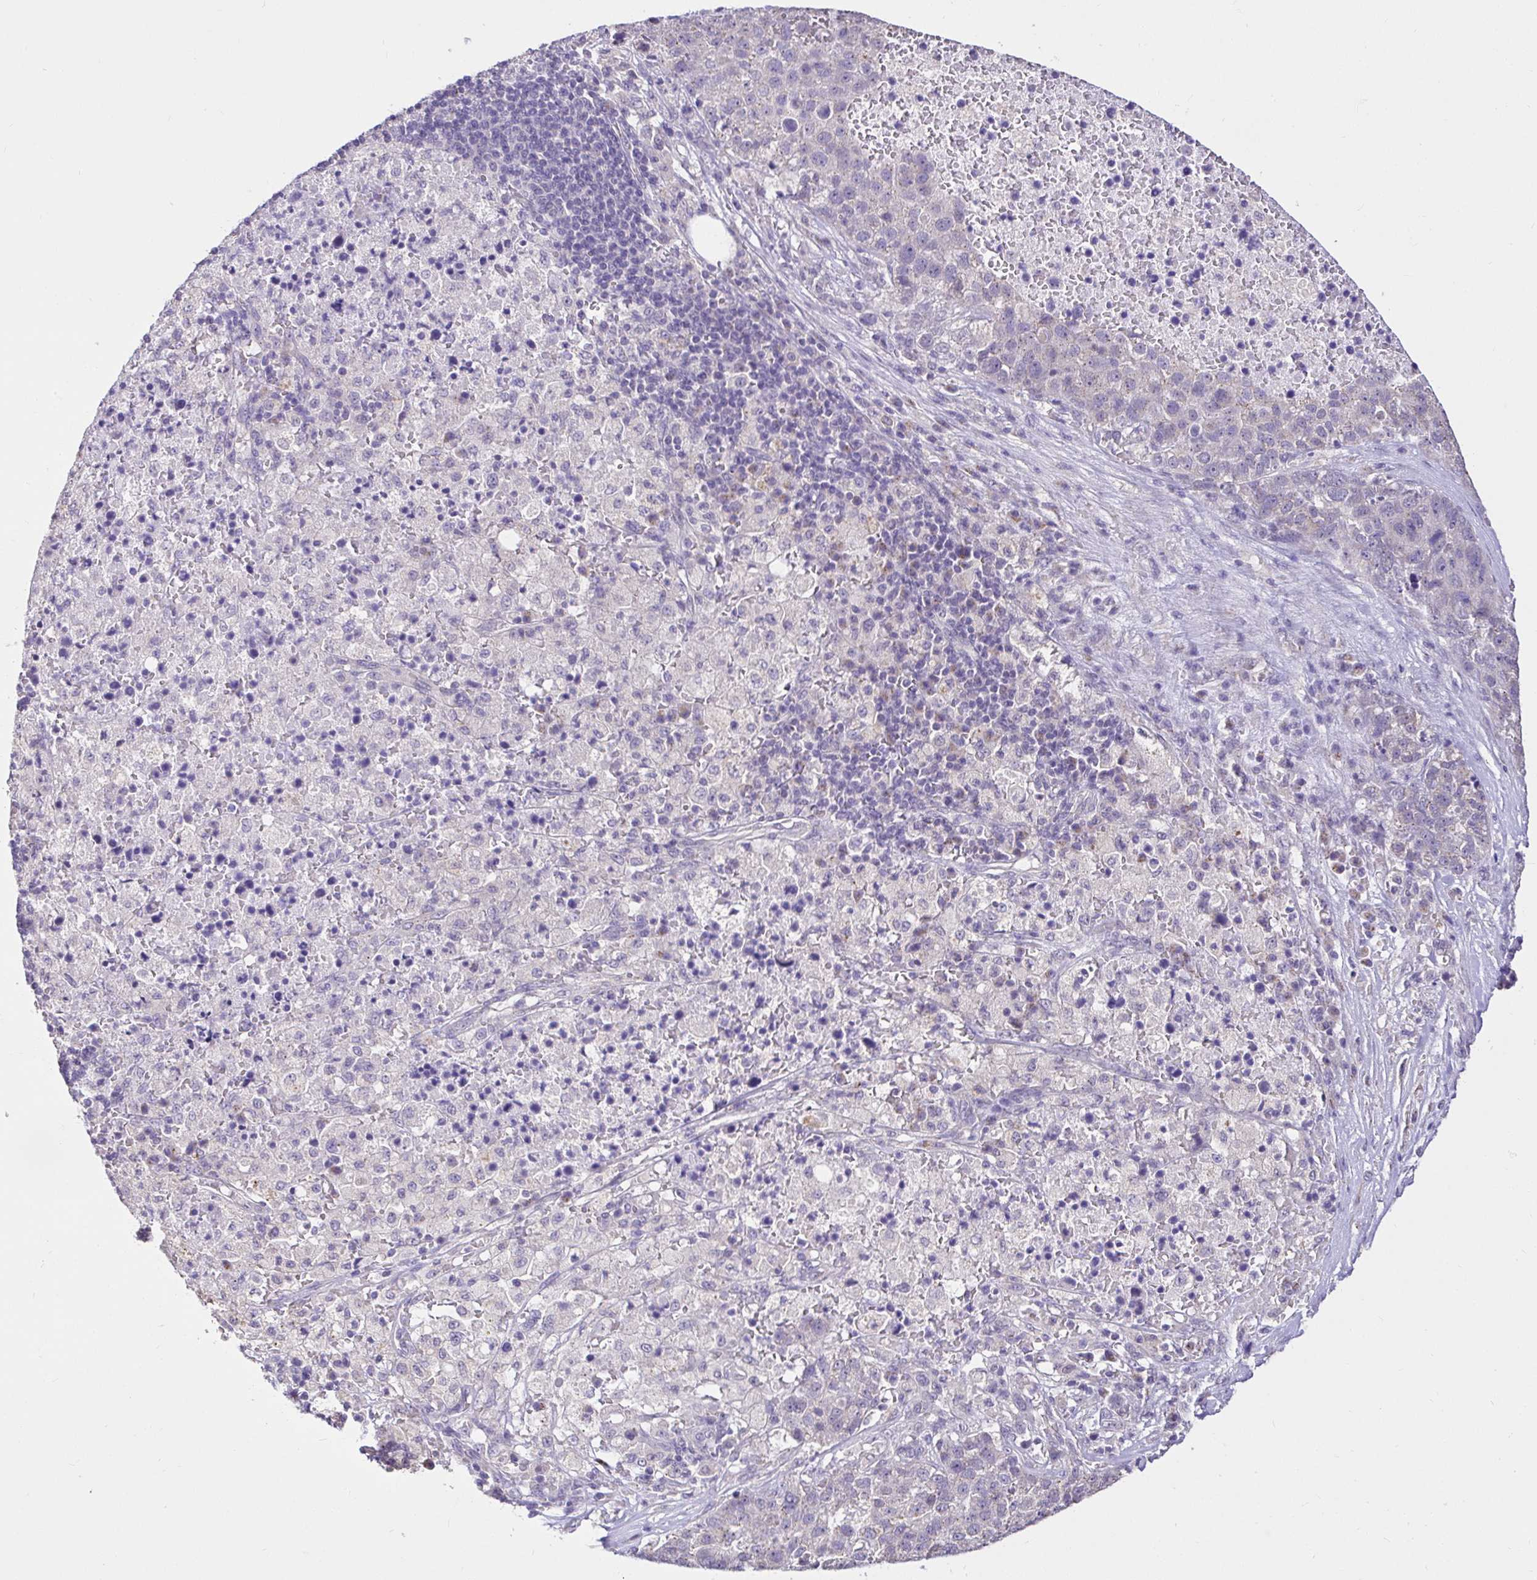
{"staining": {"intensity": "negative", "quantity": "none", "location": "none"}, "tissue": "pancreatic cancer", "cell_type": "Tumor cells", "image_type": "cancer", "snomed": [{"axis": "morphology", "description": "Adenocarcinoma, NOS"}, {"axis": "topography", "description": "Pancreas"}], "caption": "High power microscopy histopathology image of an immunohistochemistry (IHC) histopathology image of pancreatic cancer, revealing no significant staining in tumor cells.", "gene": "KIAA1210", "patient": {"sex": "female", "age": 61}}